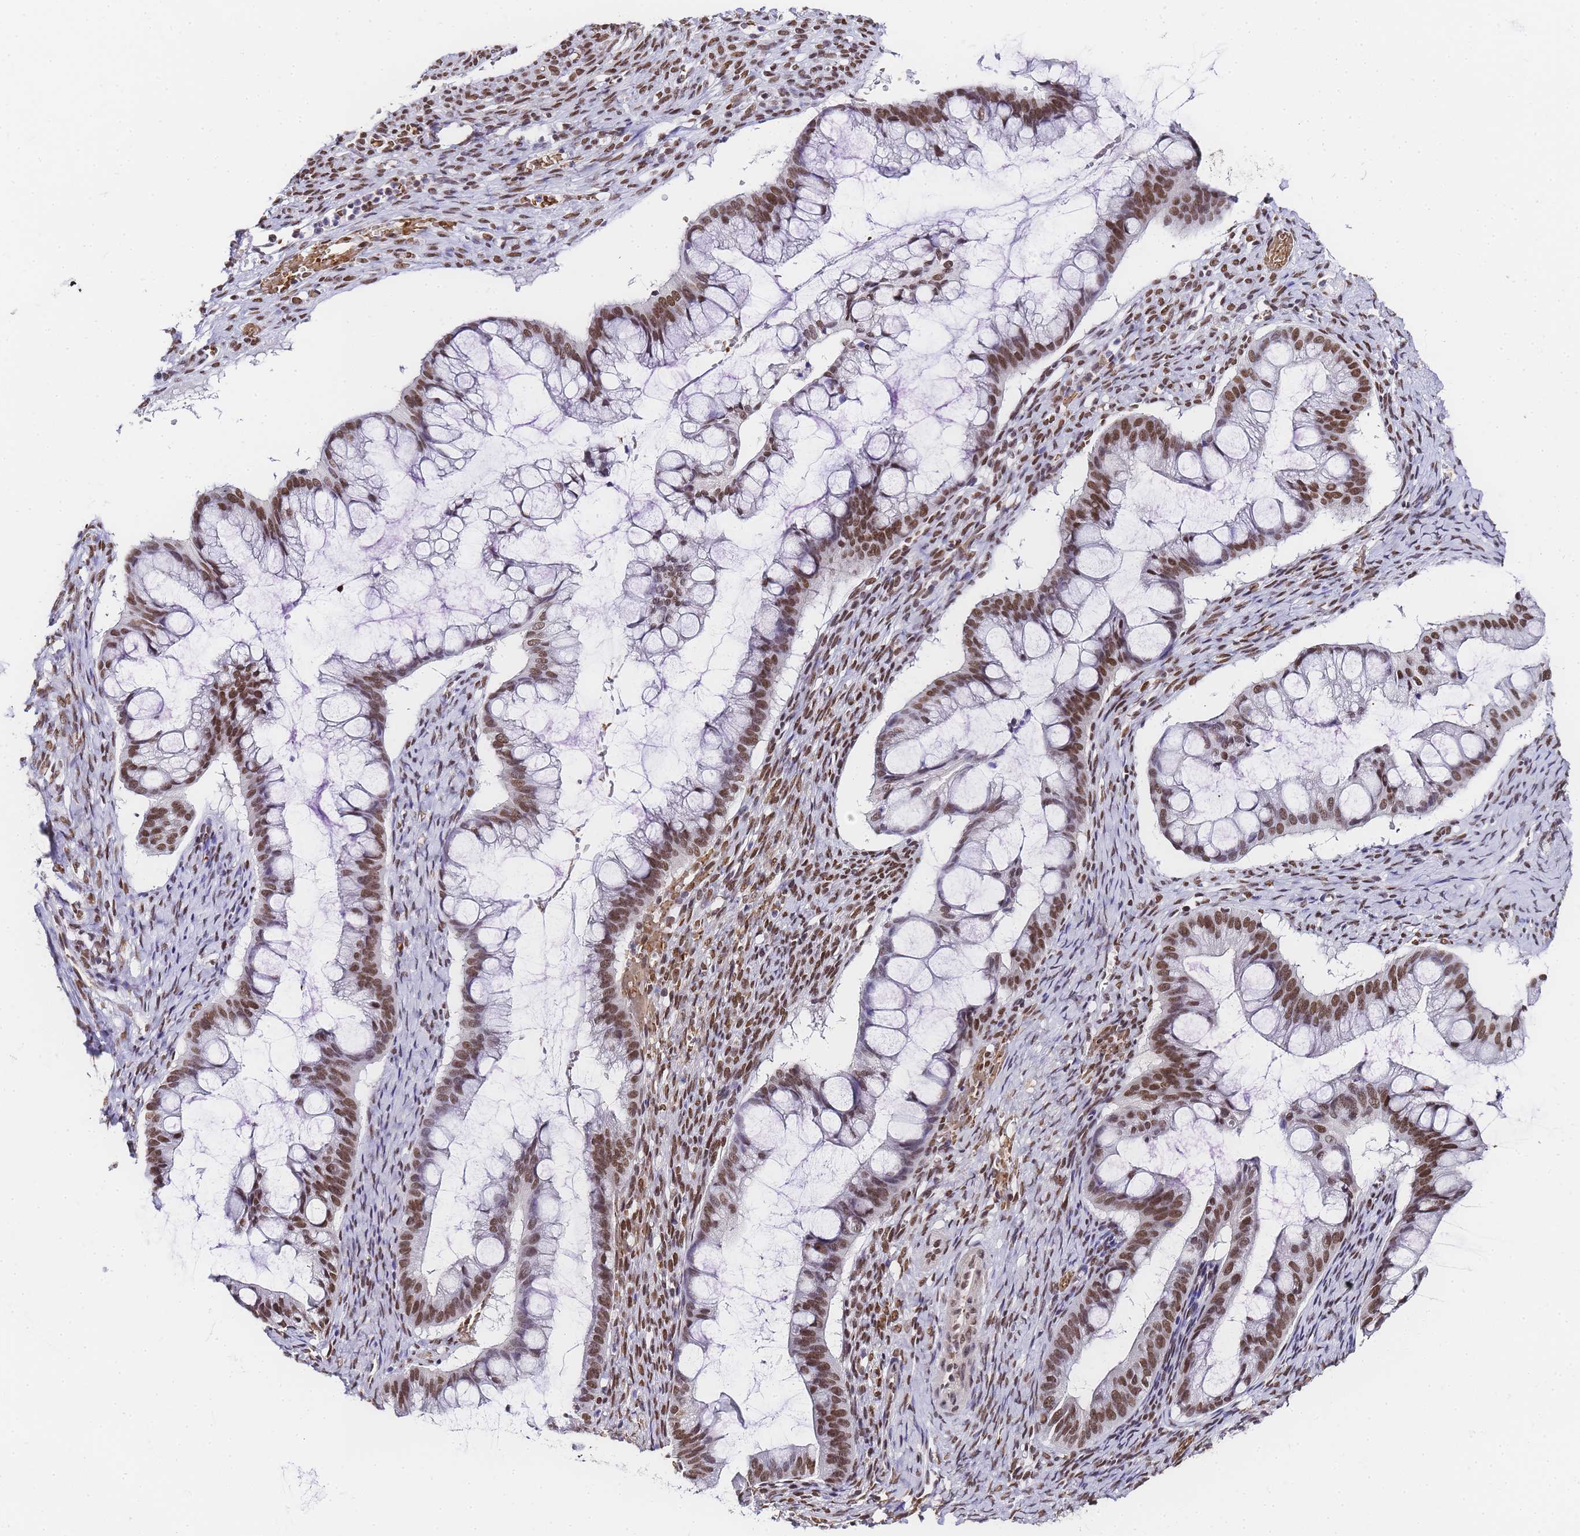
{"staining": {"intensity": "moderate", "quantity": ">75%", "location": "nuclear"}, "tissue": "ovarian cancer", "cell_type": "Tumor cells", "image_type": "cancer", "snomed": [{"axis": "morphology", "description": "Cystadenocarcinoma, mucinous, NOS"}, {"axis": "topography", "description": "Ovary"}], "caption": "An image of mucinous cystadenocarcinoma (ovarian) stained for a protein reveals moderate nuclear brown staining in tumor cells. The staining is performed using DAB brown chromogen to label protein expression. The nuclei are counter-stained blue using hematoxylin.", "gene": "POLR1A", "patient": {"sex": "female", "age": 73}}